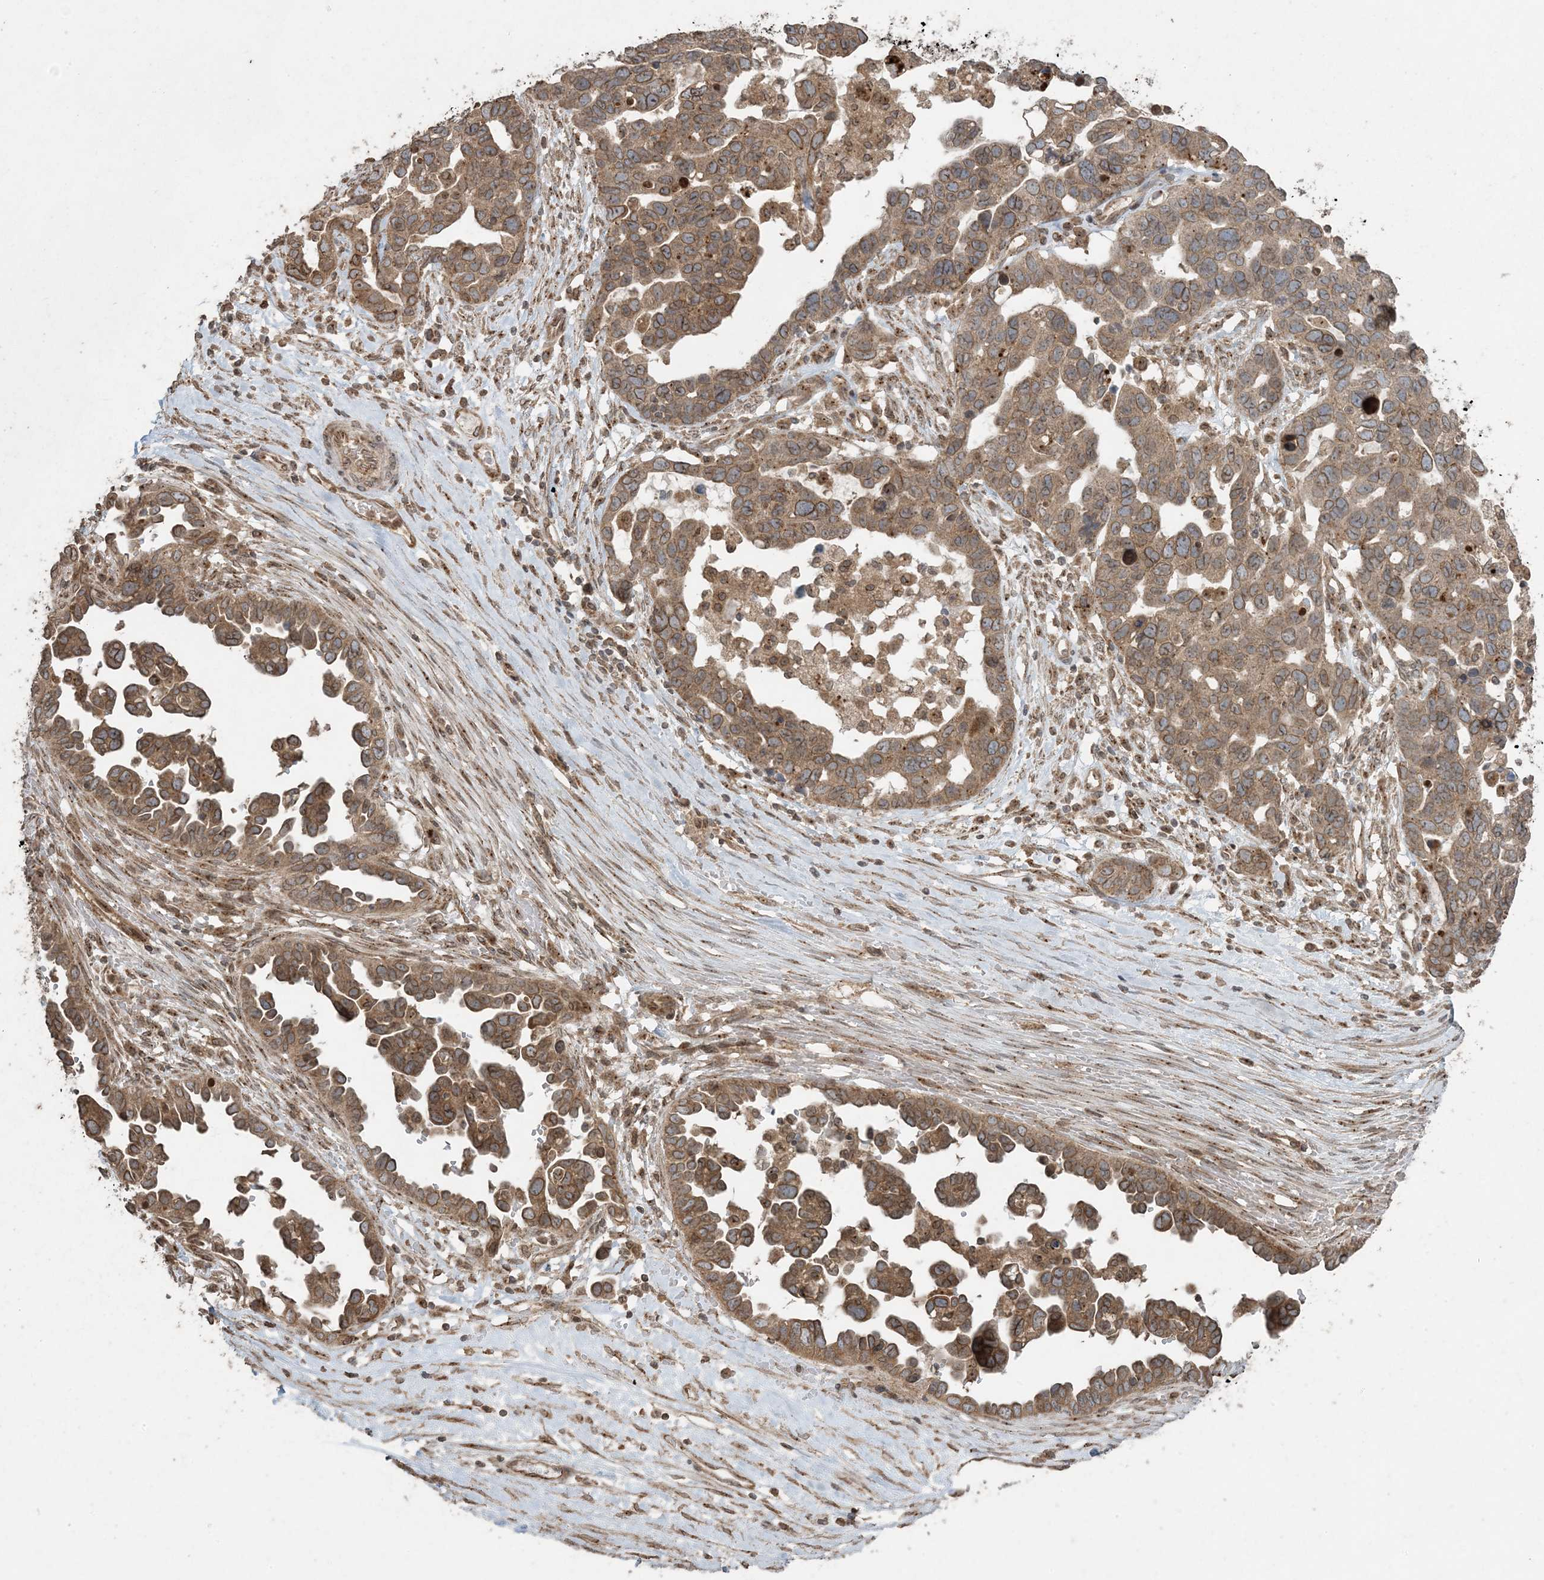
{"staining": {"intensity": "moderate", "quantity": ">75%", "location": "cytoplasmic/membranous,nuclear"}, "tissue": "ovarian cancer", "cell_type": "Tumor cells", "image_type": "cancer", "snomed": [{"axis": "morphology", "description": "Cystadenocarcinoma, serous, NOS"}, {"axis": "topography", "description": "Ovary"}], "caption": "A brown stain highlights moderate cytoplasmic/membranous and nuclear staining of a protein in human ovarian serous cystadenocarcinoma tumor cells.", "gene": "DDX19B", "patient": {"sex": "female", "age": 54}}